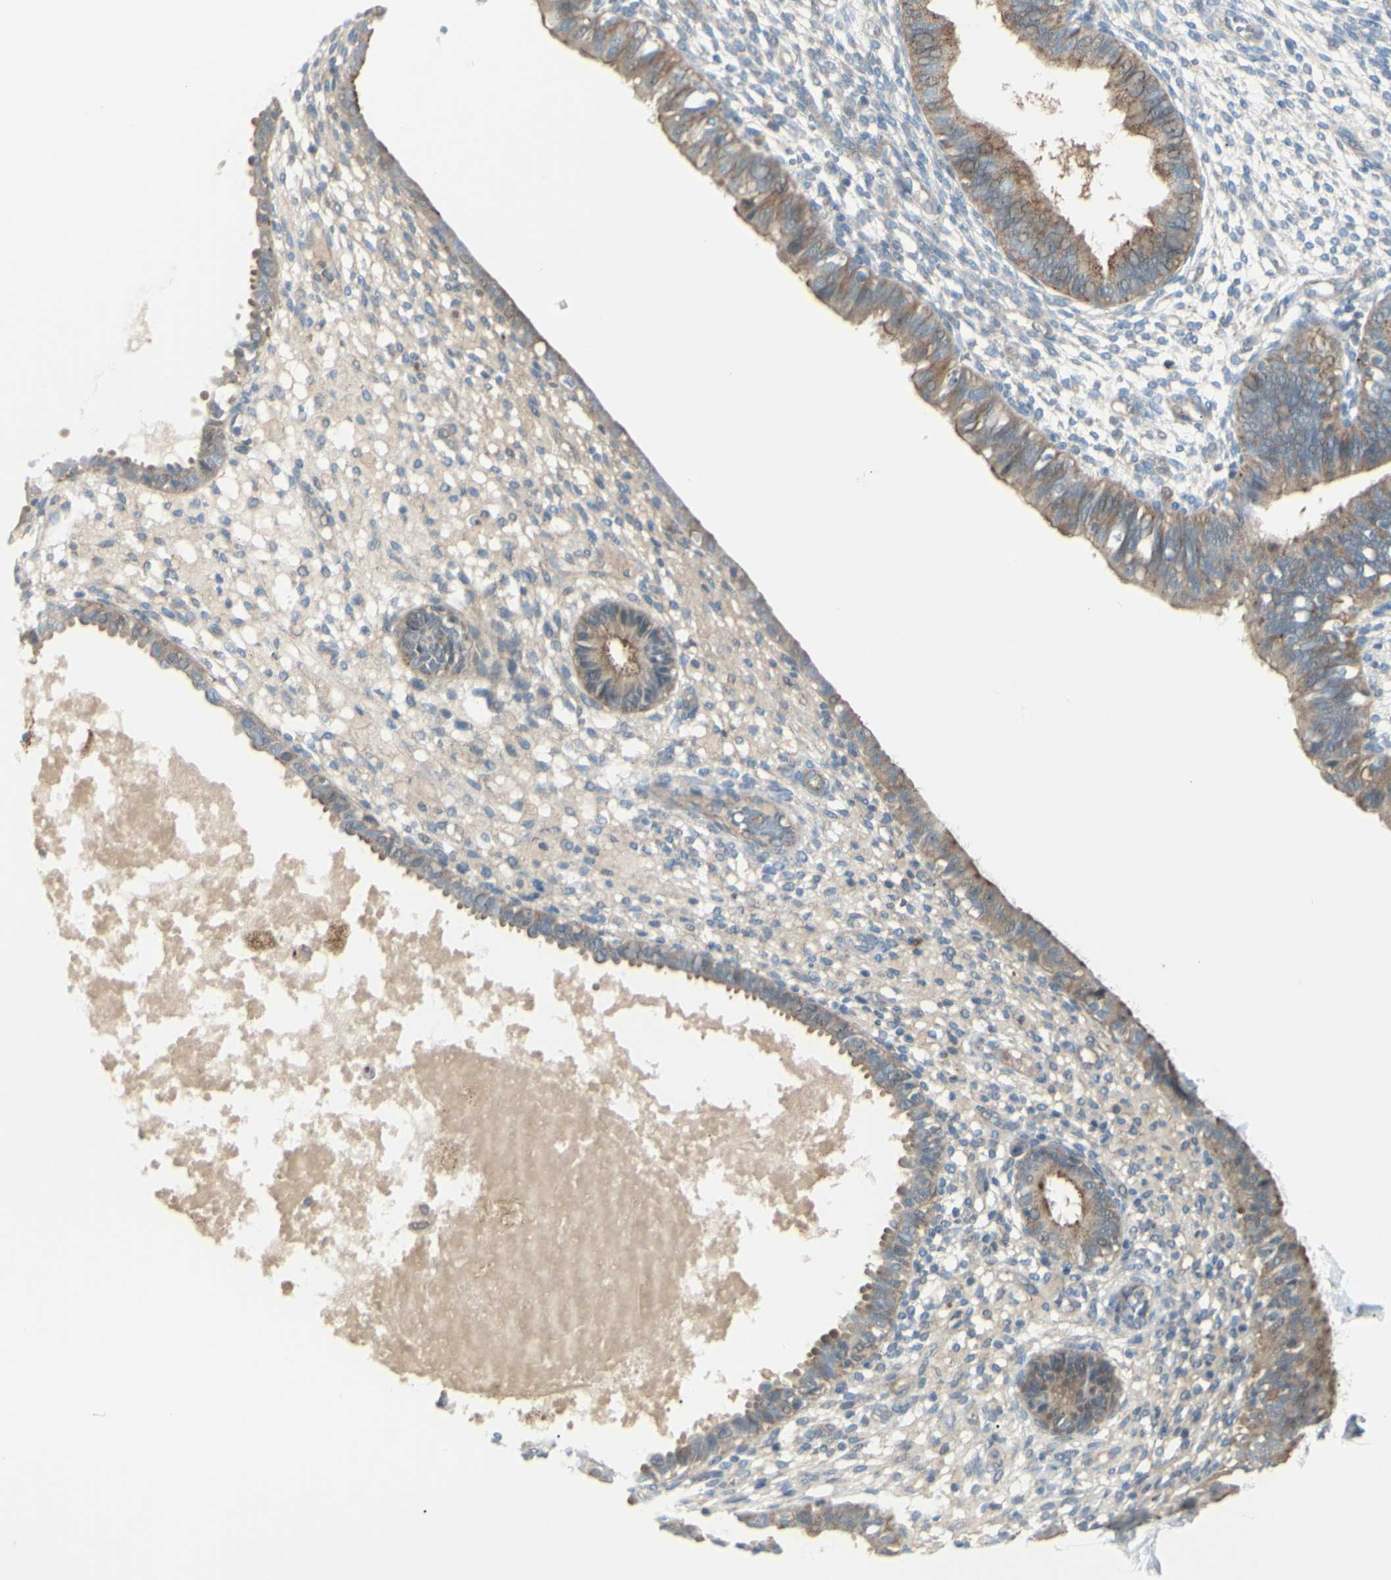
{"staining": {"intensity": "weak", "quantity": "<25%", "location": "cytoplasmic/membranous"}, "tissue": "endometrium", "cell_type": "Cells in endometrial stroma", "image_type": "normal", "snomed": [{"axis": "morphology", "description": "Normal tissue, NOS"}, {"axis": "topography", "description": "Endometrium"}], "caption": "Micrograph shows no significant protein expression in cells in endometrial stroma of benign endometrium.", "gene": "LMTK2", "patient": {"sex": "female", "age": 61}}